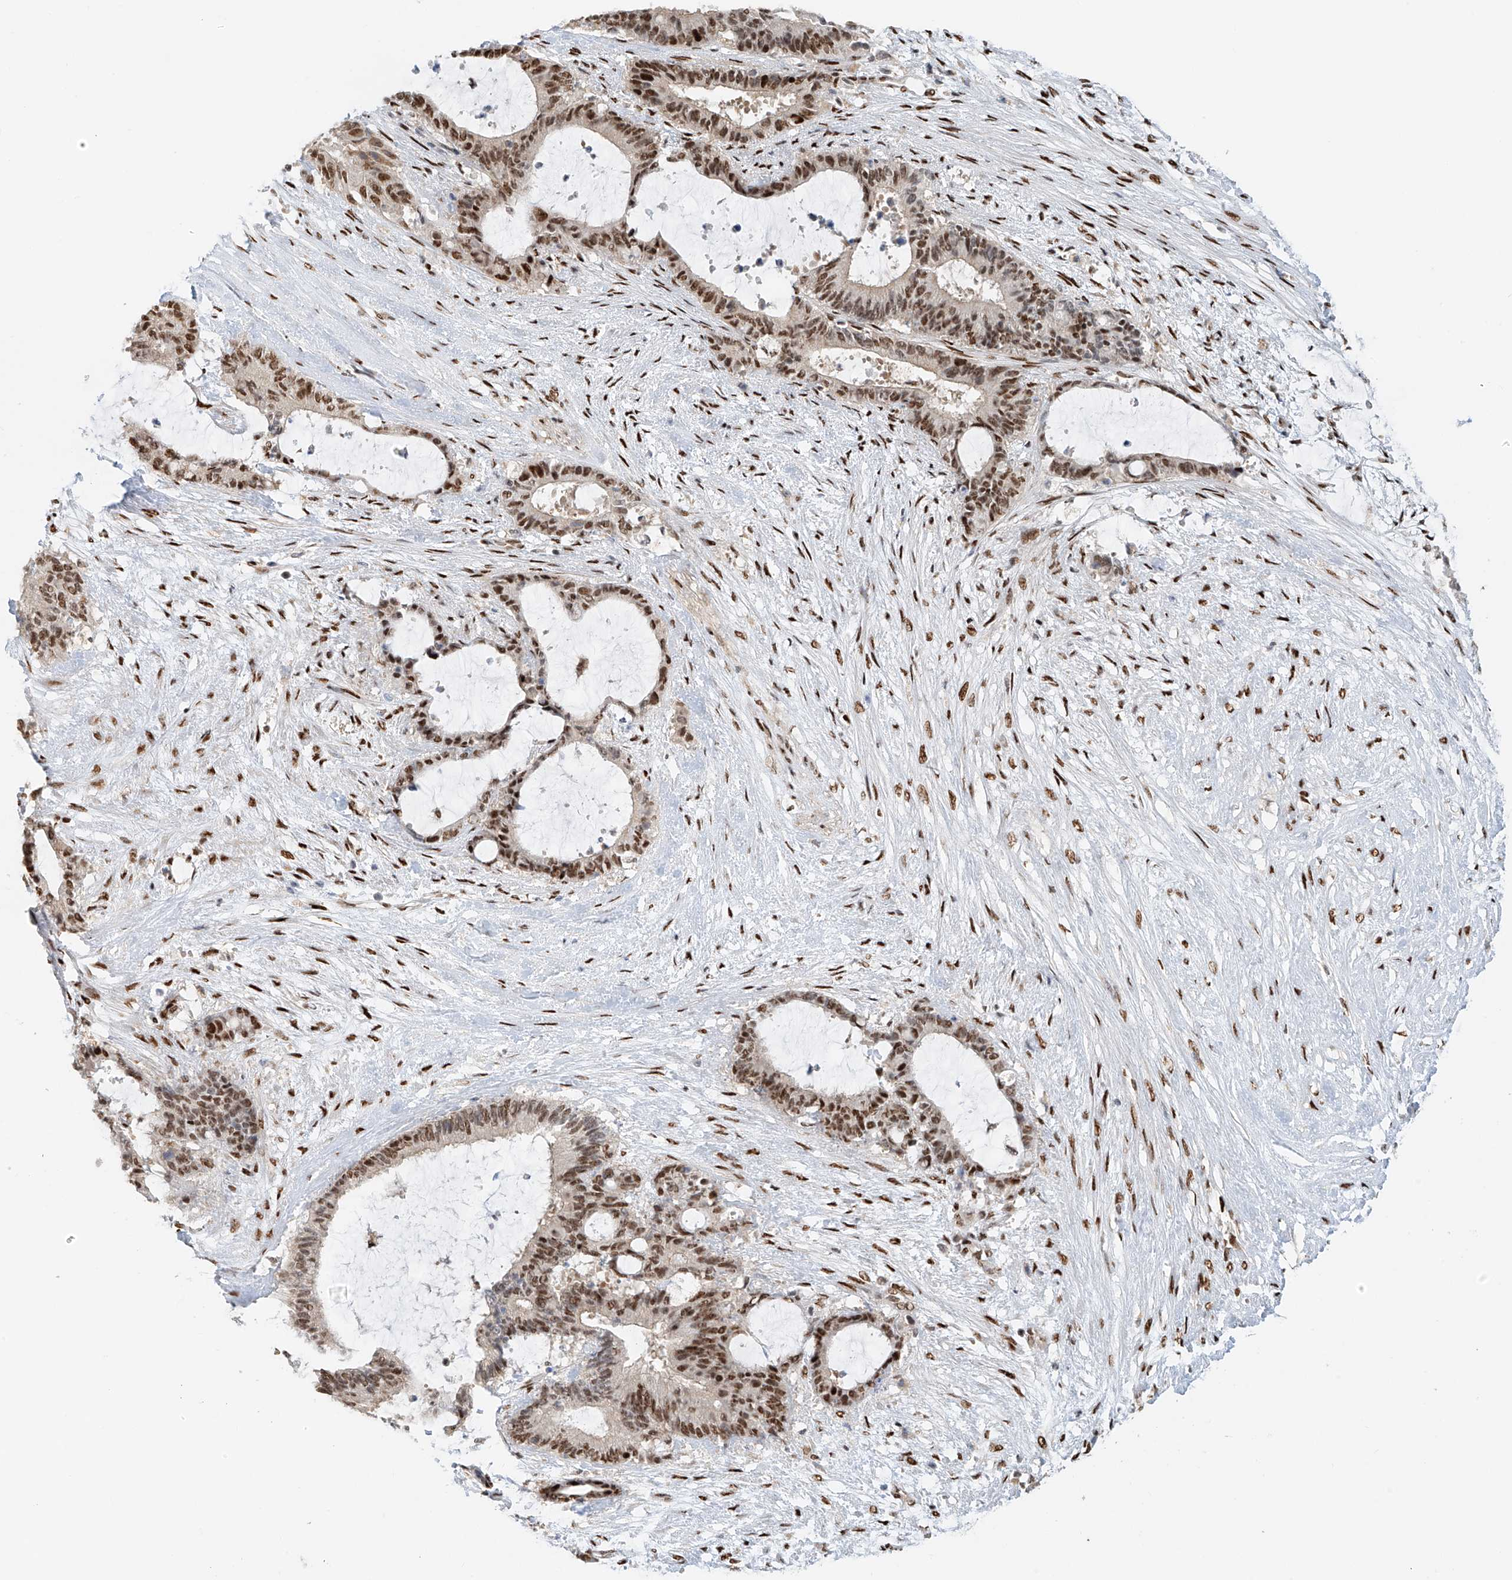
{"staining": {"intensity": "moderate", "quantity": ">75%", "location": "nuclear"}, "tissue": "liver cancer", "cell_type": "Tumor cells", "image_type": "cancer", "snomed": [{"axis": "morphology", "description": "Normal tissue, NOS"}, {"axis": "morphology", "description": "Cholangiocarcinoma"}, {"axis": "topography", "description": "Liver"}, {"axis": "topography", "description": "Peripheral nerve tissue"}], "caption": "The micrograph demonstrates immunohistochemical staining of cholangiocarcinoma (liver). There is moderate nuclear staining is identified in approximately >75% of tumor cells. The staining was performed using DAB (3,3'-diaminobenzidine), with brown indicating positive protein expression. Nuclei are stained blue with hematoxylin.", "gene": "ZNF514", "patient": {"sex": "female", "age": 73}}